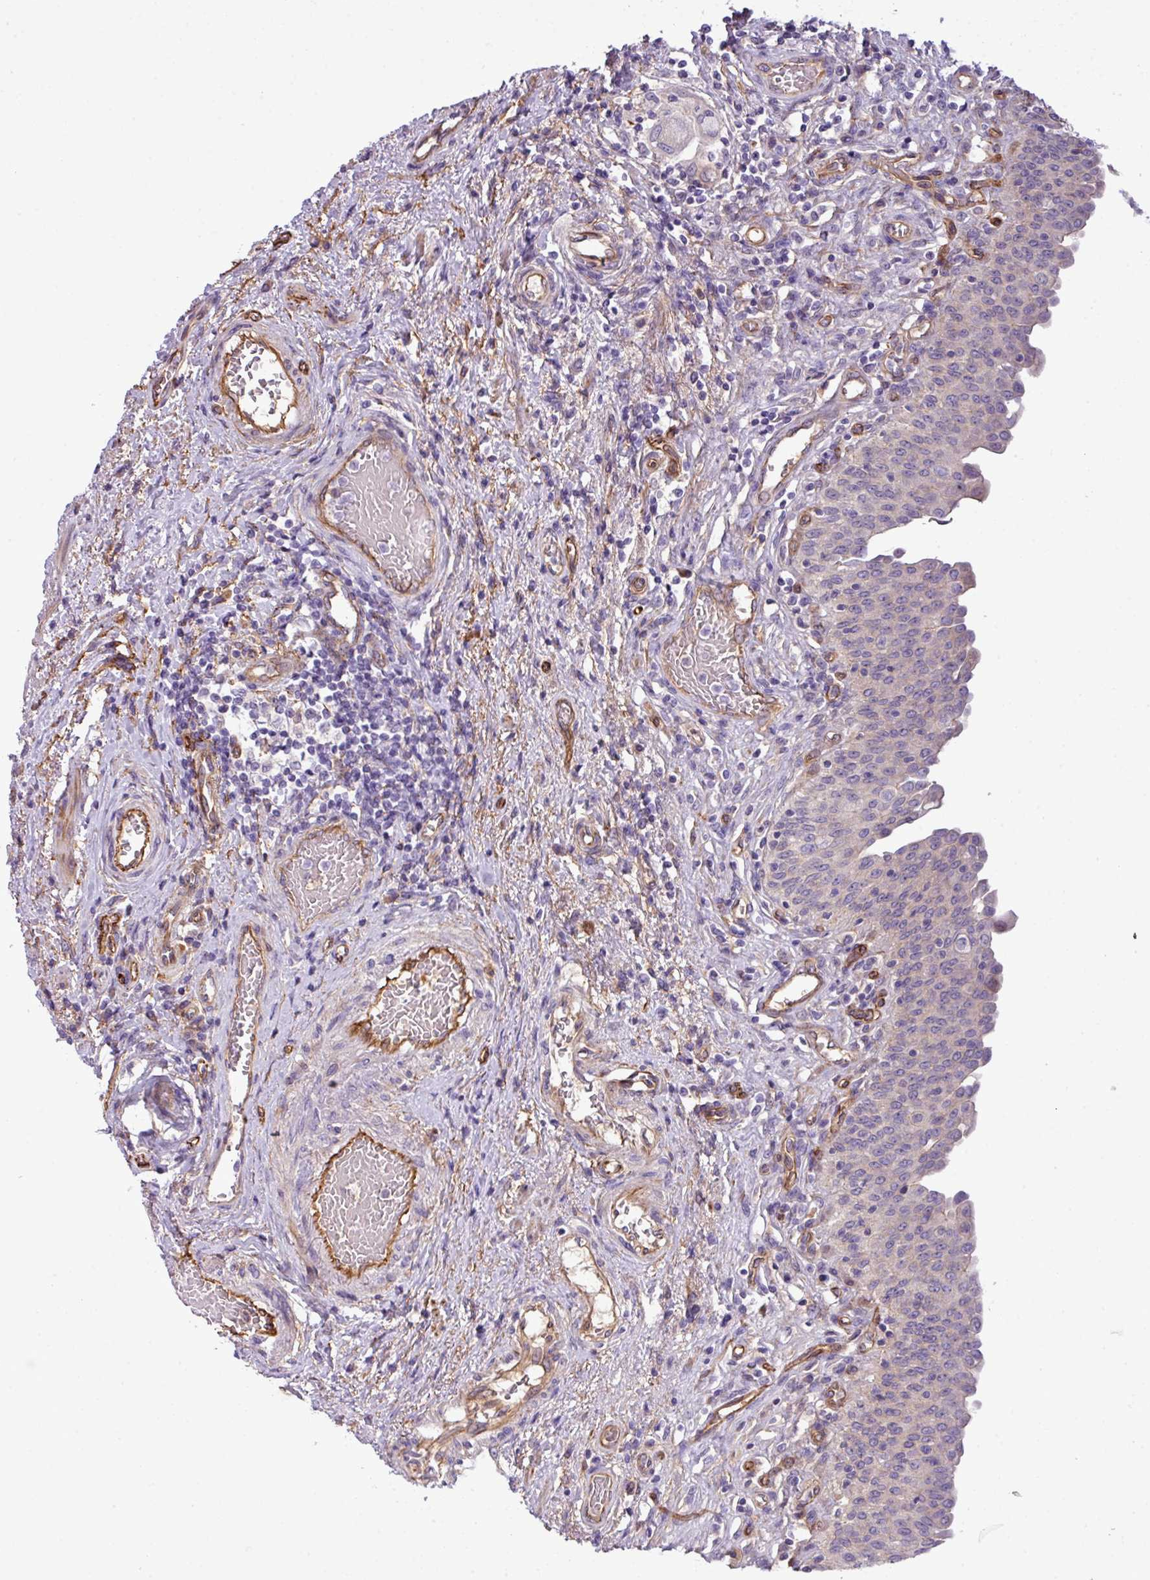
{"staining": {"intensity": "weak", "quantity": "<25%", "location": "cytoplasmic/membranous"}, "tissue": "urinary bladder", "cell_type": "Urothelial cells", "image_type": "normal", "snomed": [{"axis": "morphology", "description": "Normal tissue, NOS"}, {"axis": "topography", "description": "Urinary bladder"}], "caption": "This is a photomicrograph of IHC staining of benign urinary bladder, which shows no staining in urothelial cells. (DAB immunohistochemistry (IHC), high magnification).", "gene": "PARD6A", "patient": {"sex": "male", "age": 71}}